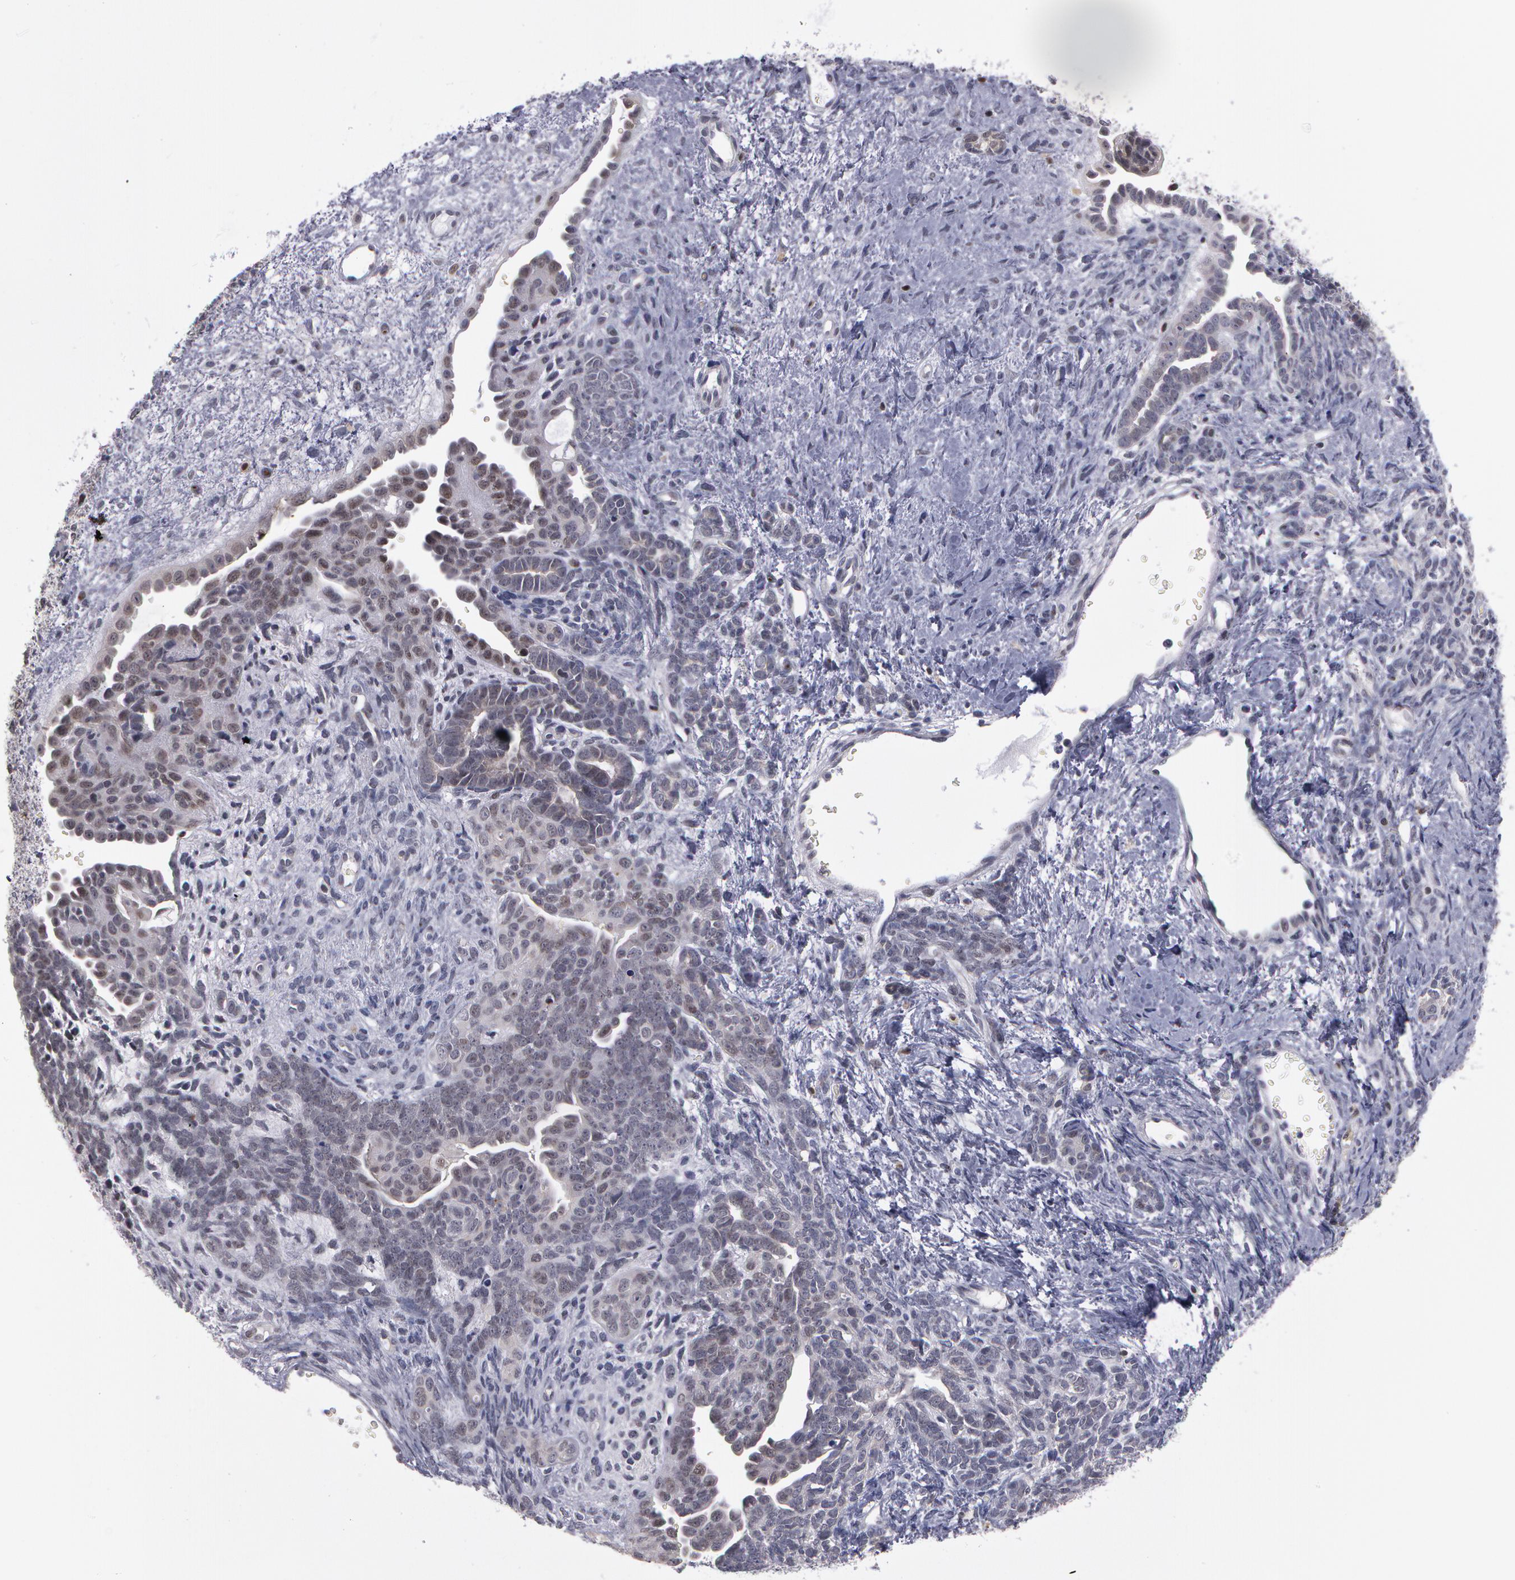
{"staining": {"intensity": "weak", "quantity": "<25%", "location": "nuclear"}, "tissue": "endometrial cancer", "cell_type": "Tumor cells", "image_type": "cancer", "snomed": [{"axis": "morphology", "description": "Neoplasm, malignant, NOS"}, {"axis": "topography", "description": "Endometrium"}], "caption": "An IHC histopathology image of endometrial cancer is shown. There is no staining in tumor cells of endometrial cancer.", "gene": "PRICKLE1", "patient": {"sex": "female", "age": 74}}